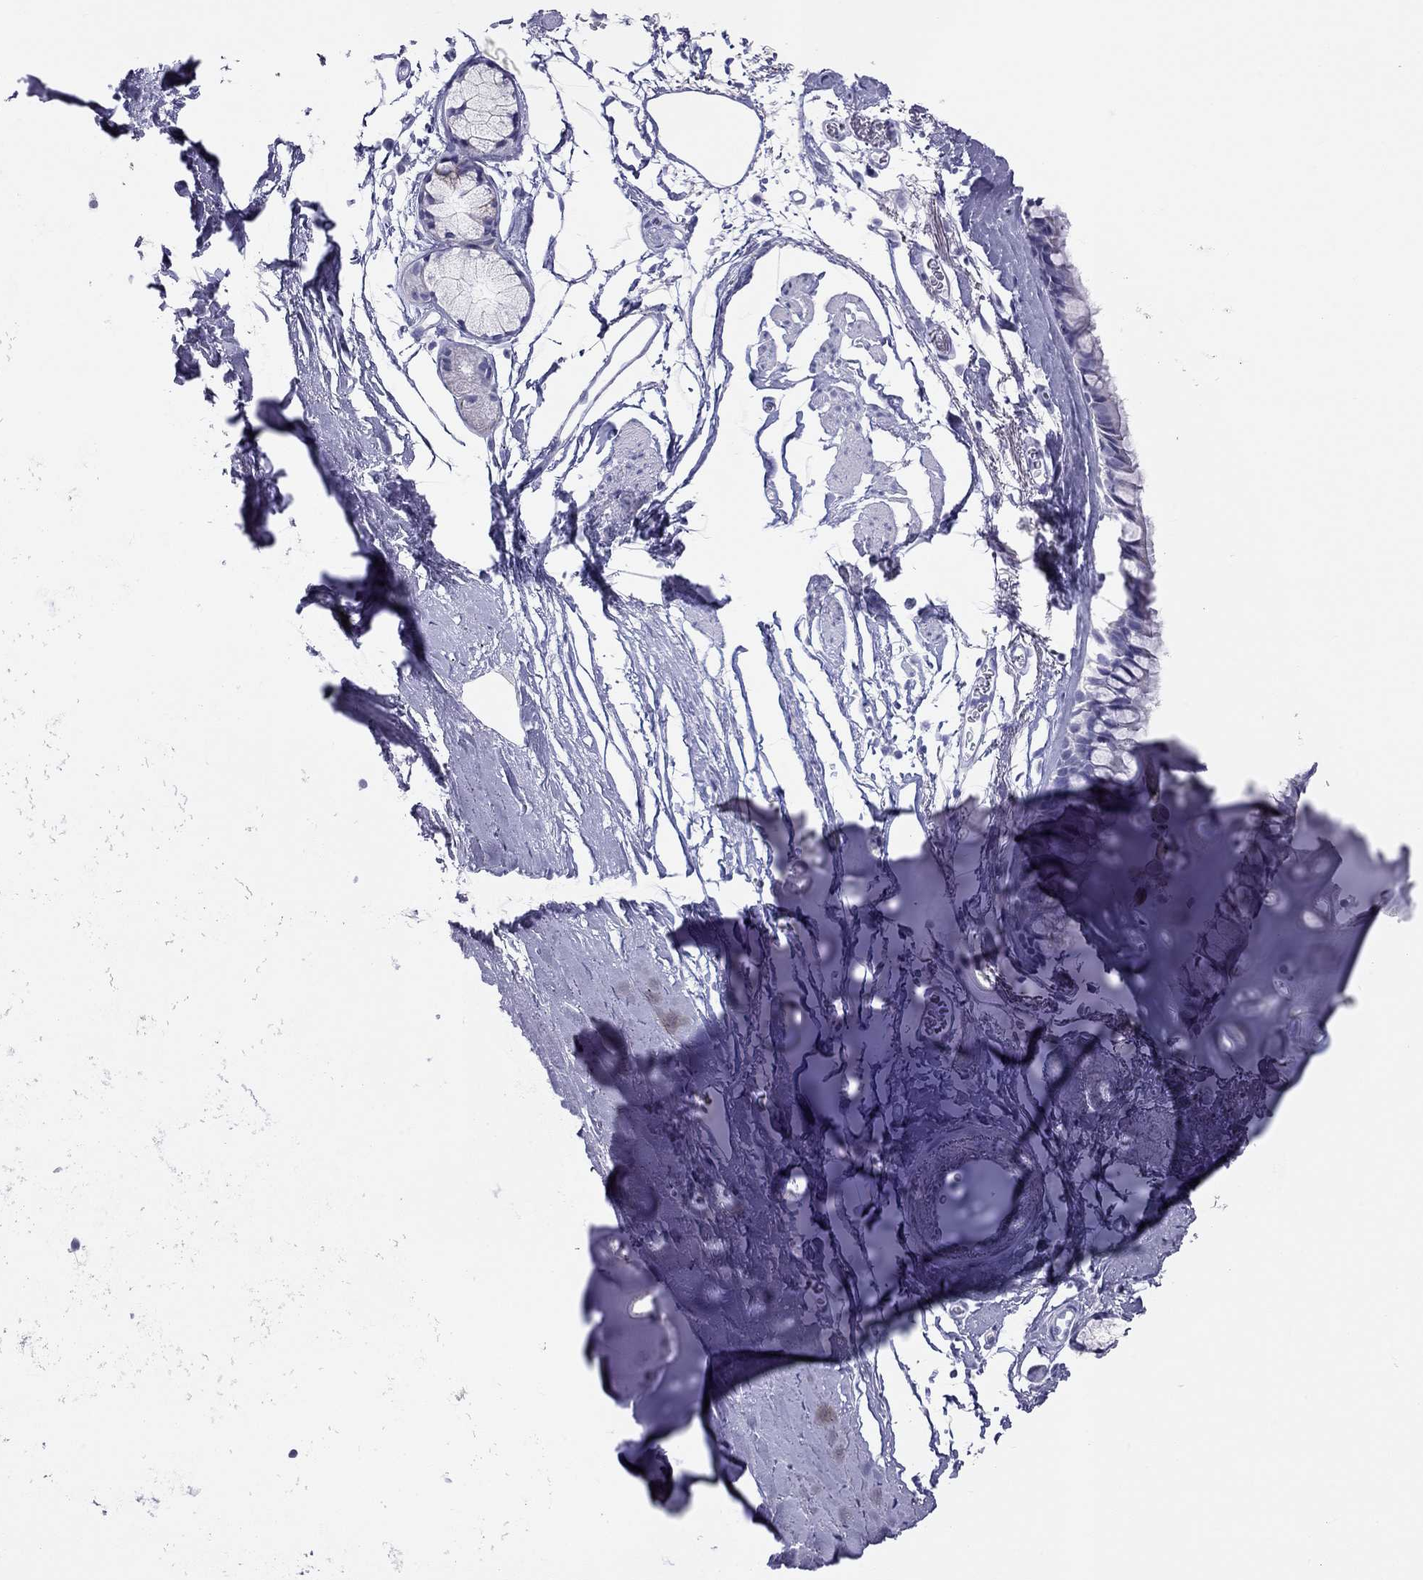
{"staining": {"intensity": "negative", "quantity": "none", "location": "none"}, "tissue": "bronchus", "cell_type": "Respiratory epithelial cells", "image_type": "normal", "snomed": [{"axis": "morphology", "description": "Normal tissue, NOS"}, {"axis": "morphology", "description": "Squamous cell carcinoma, NOS"}, {"axis": "topography", "description": "Cartilage tissue"}, {"axis": "topography", "description": "Bronchus"}], "caption": "Photomicrograph shows no protein staining in respiratory epithelial cells of benign bronchus. The staining was performed using DAB to visualize the protein expression in brown, while the nuclei were stained in blue with hematoxylin (Magnification: 20x).", "gene": "TRPM3", "patient": {"sex": "male", "age": 72}}